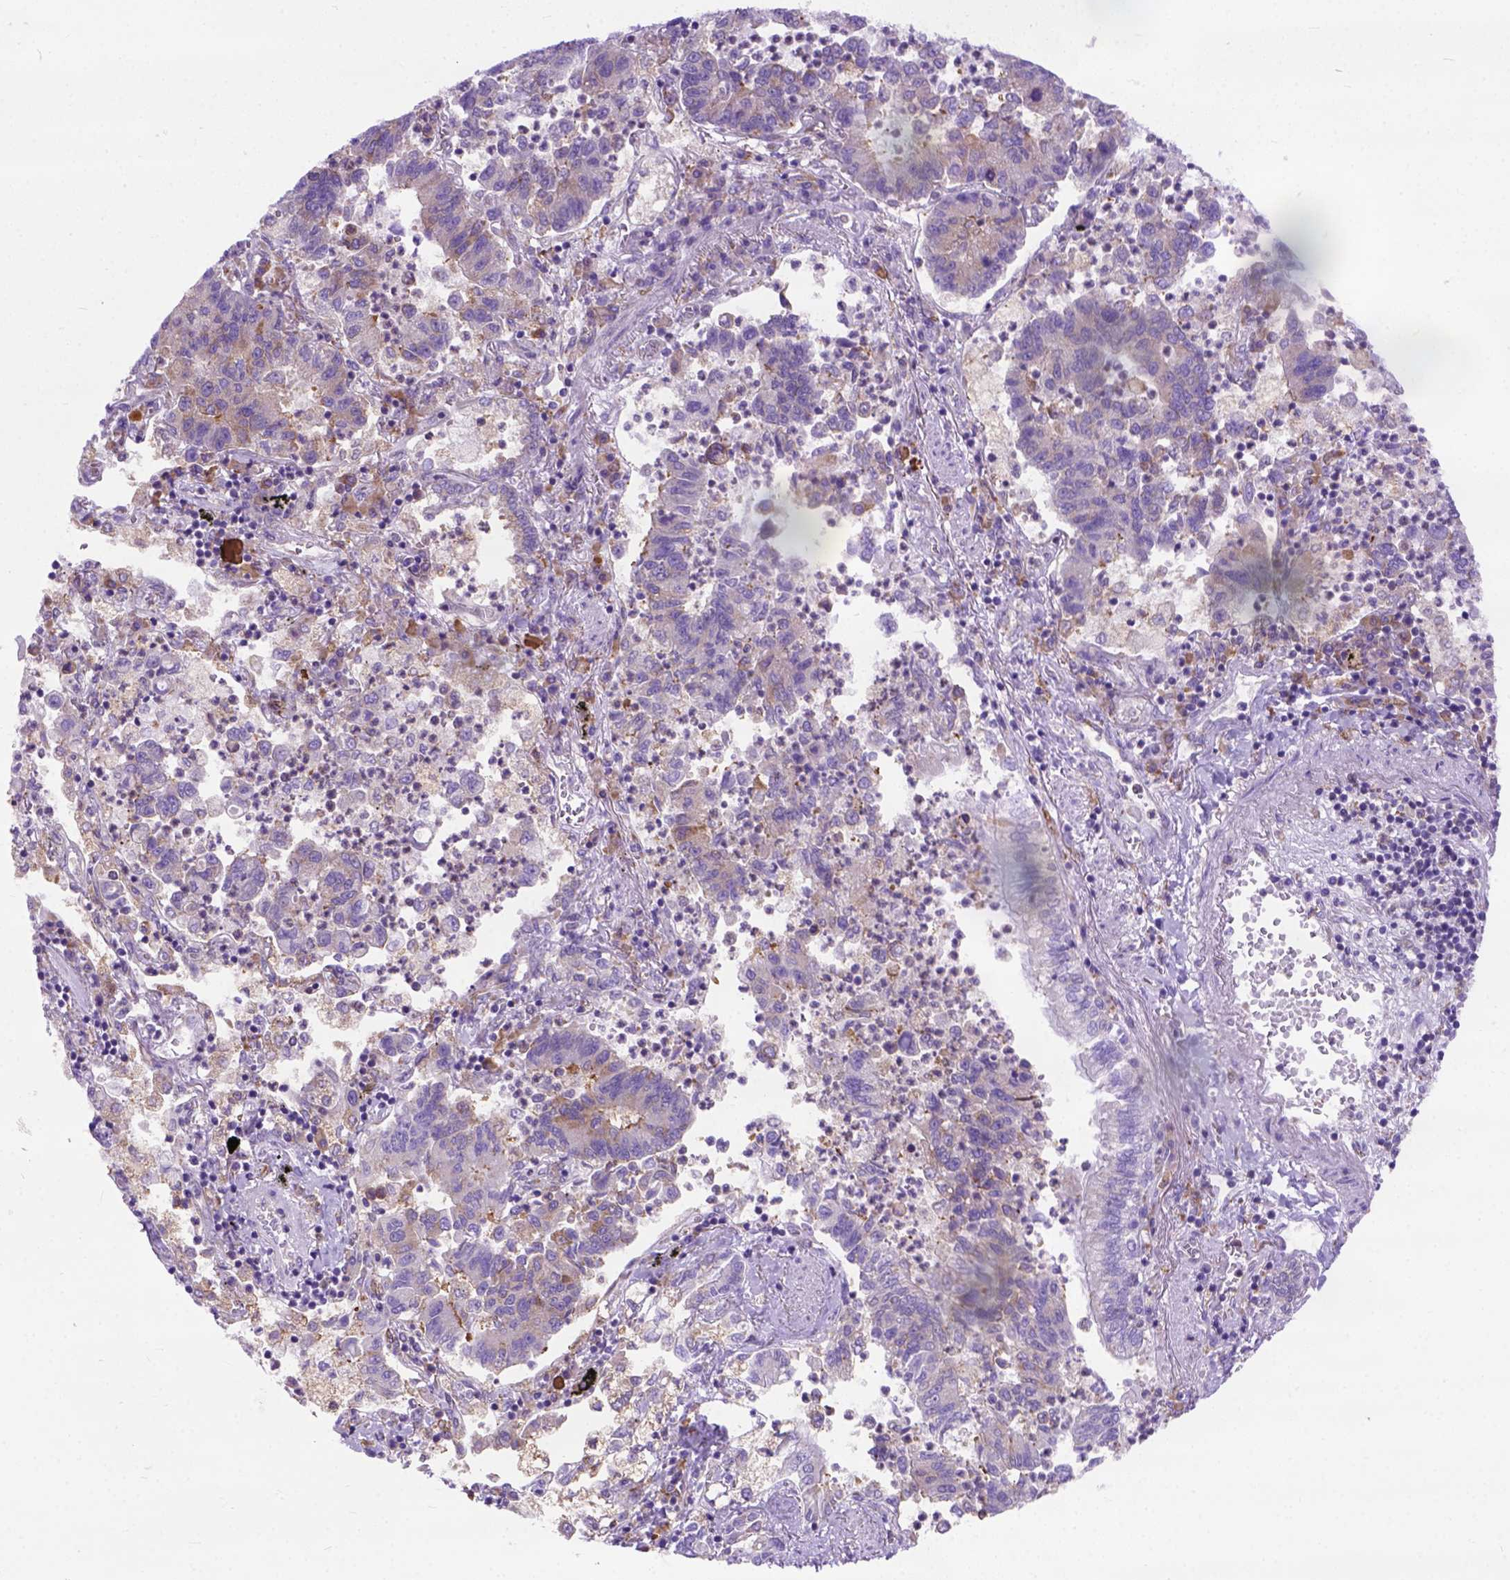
{"staining": {"intensity": "moderate", "quantity": "25%-75%", "location": "cytoplasmic/membranous"}, "tissue": "lung cancer", "cell_type": "Tumor cells", "image_type": "cancer", "snomed": [{"axis": "morphology", "description": "Adenocarcinoma, NOS"}, {"axis": "topography", "description": "Lung"}], "caption": "Lung adenocarcinoma stained with DAB (3,3'-diaminobenzidine) immunohistochemistry displays medium levels of moderate cytoplasmic/membranous positivity in about 25%-75% of tumor cells.", "gene": "PLK4", "patient": {"sex": "female", "age": 57}}